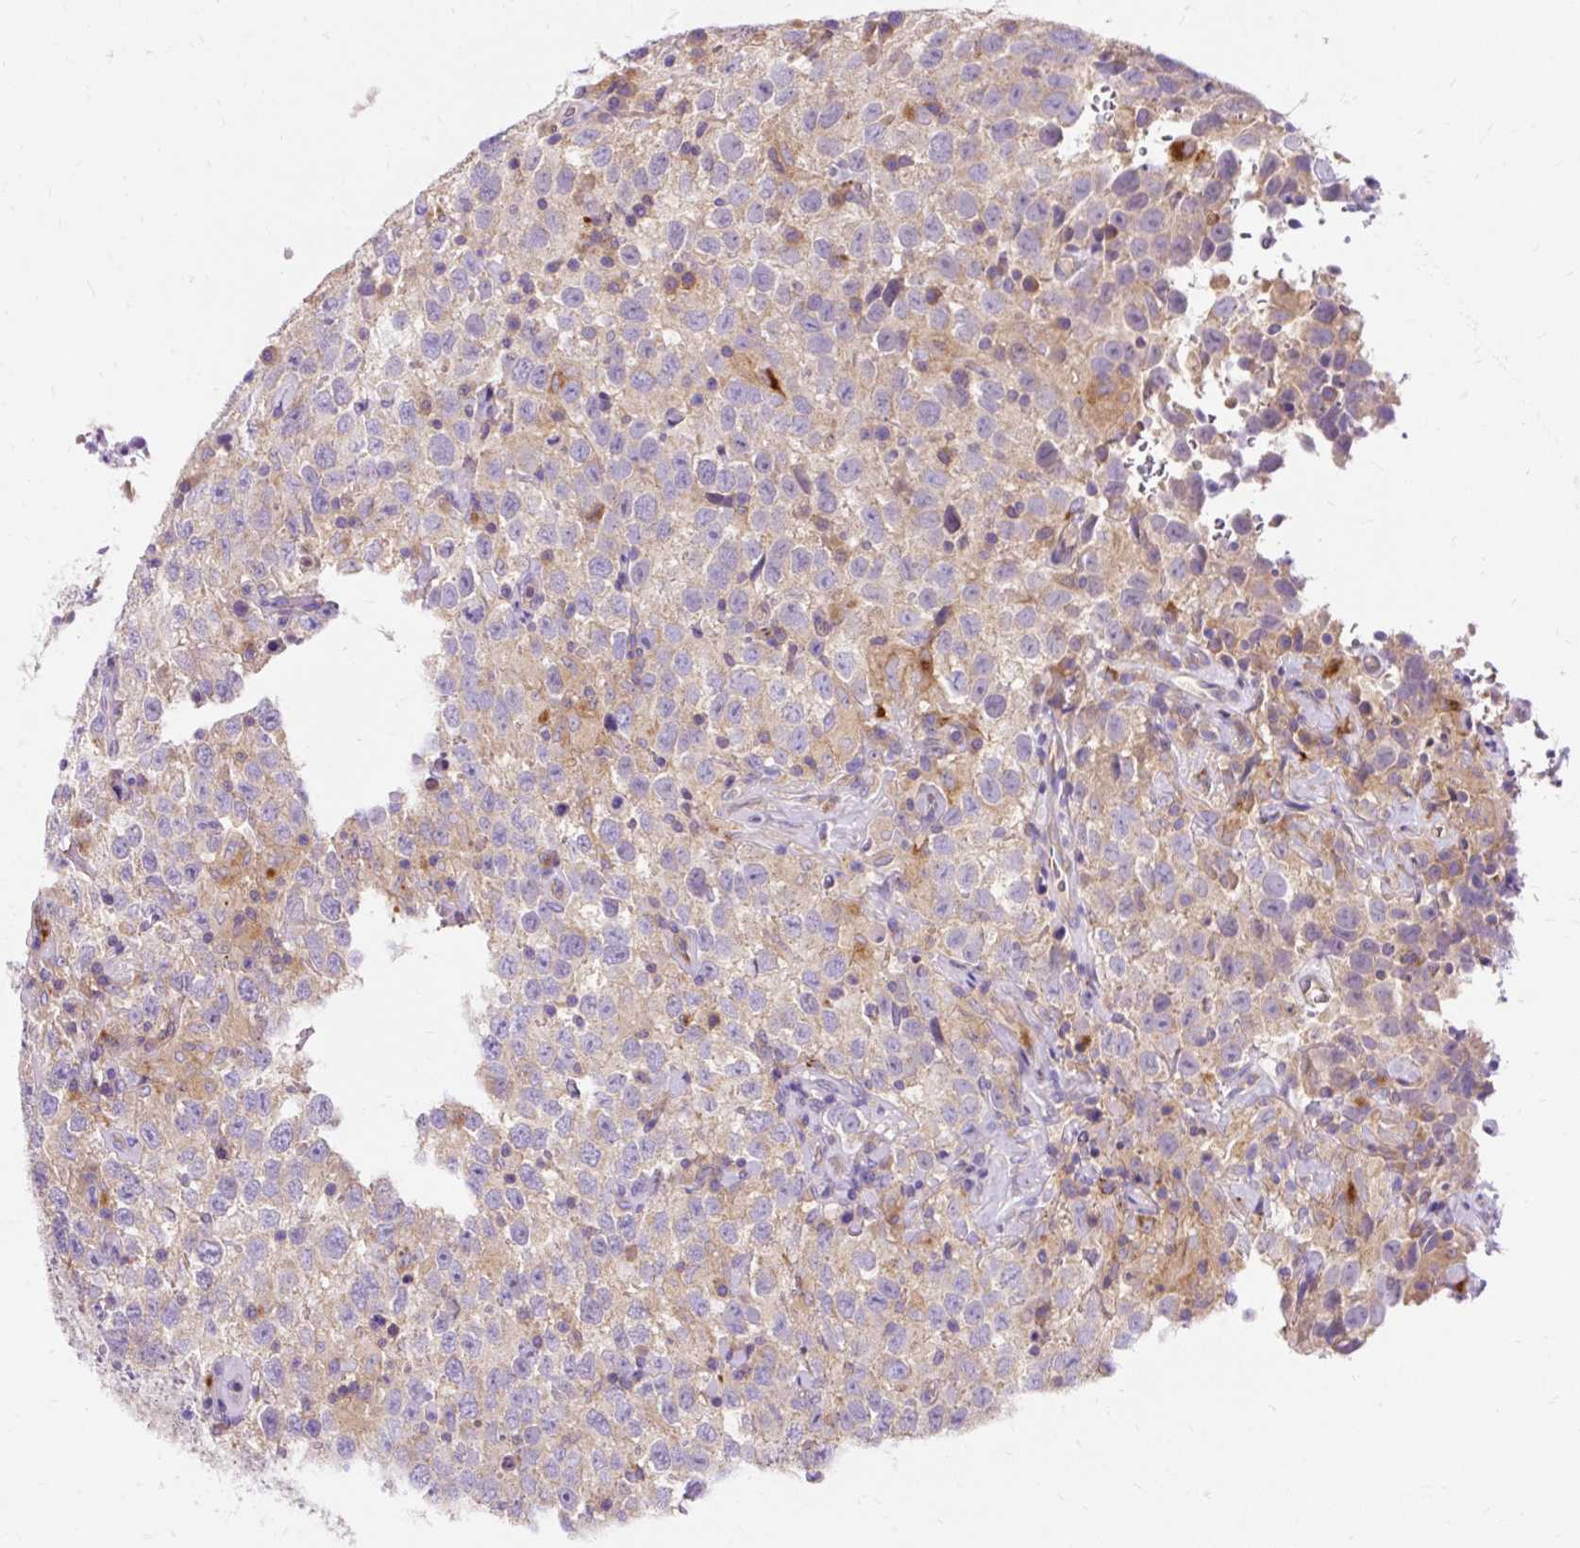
{"staining": {"intensity": "weak", "quantity": "<25%", "location": "cytoplasmic/membranous"}, "tissue": "testis cancer", "cell_type": "Tumor cells", "image_type": "cancer", "snomed": [{"axis": "morphology", "description": "Seminoma, NOS"}, {"axis": "topography", "description": "Testis"}], "caption": "The IHC photomicrograph has no significant positivity in tumor cells of testis seminoma tissue.", "gene": "OR4K15", "patient": {"sex": "male", "age": 41}}